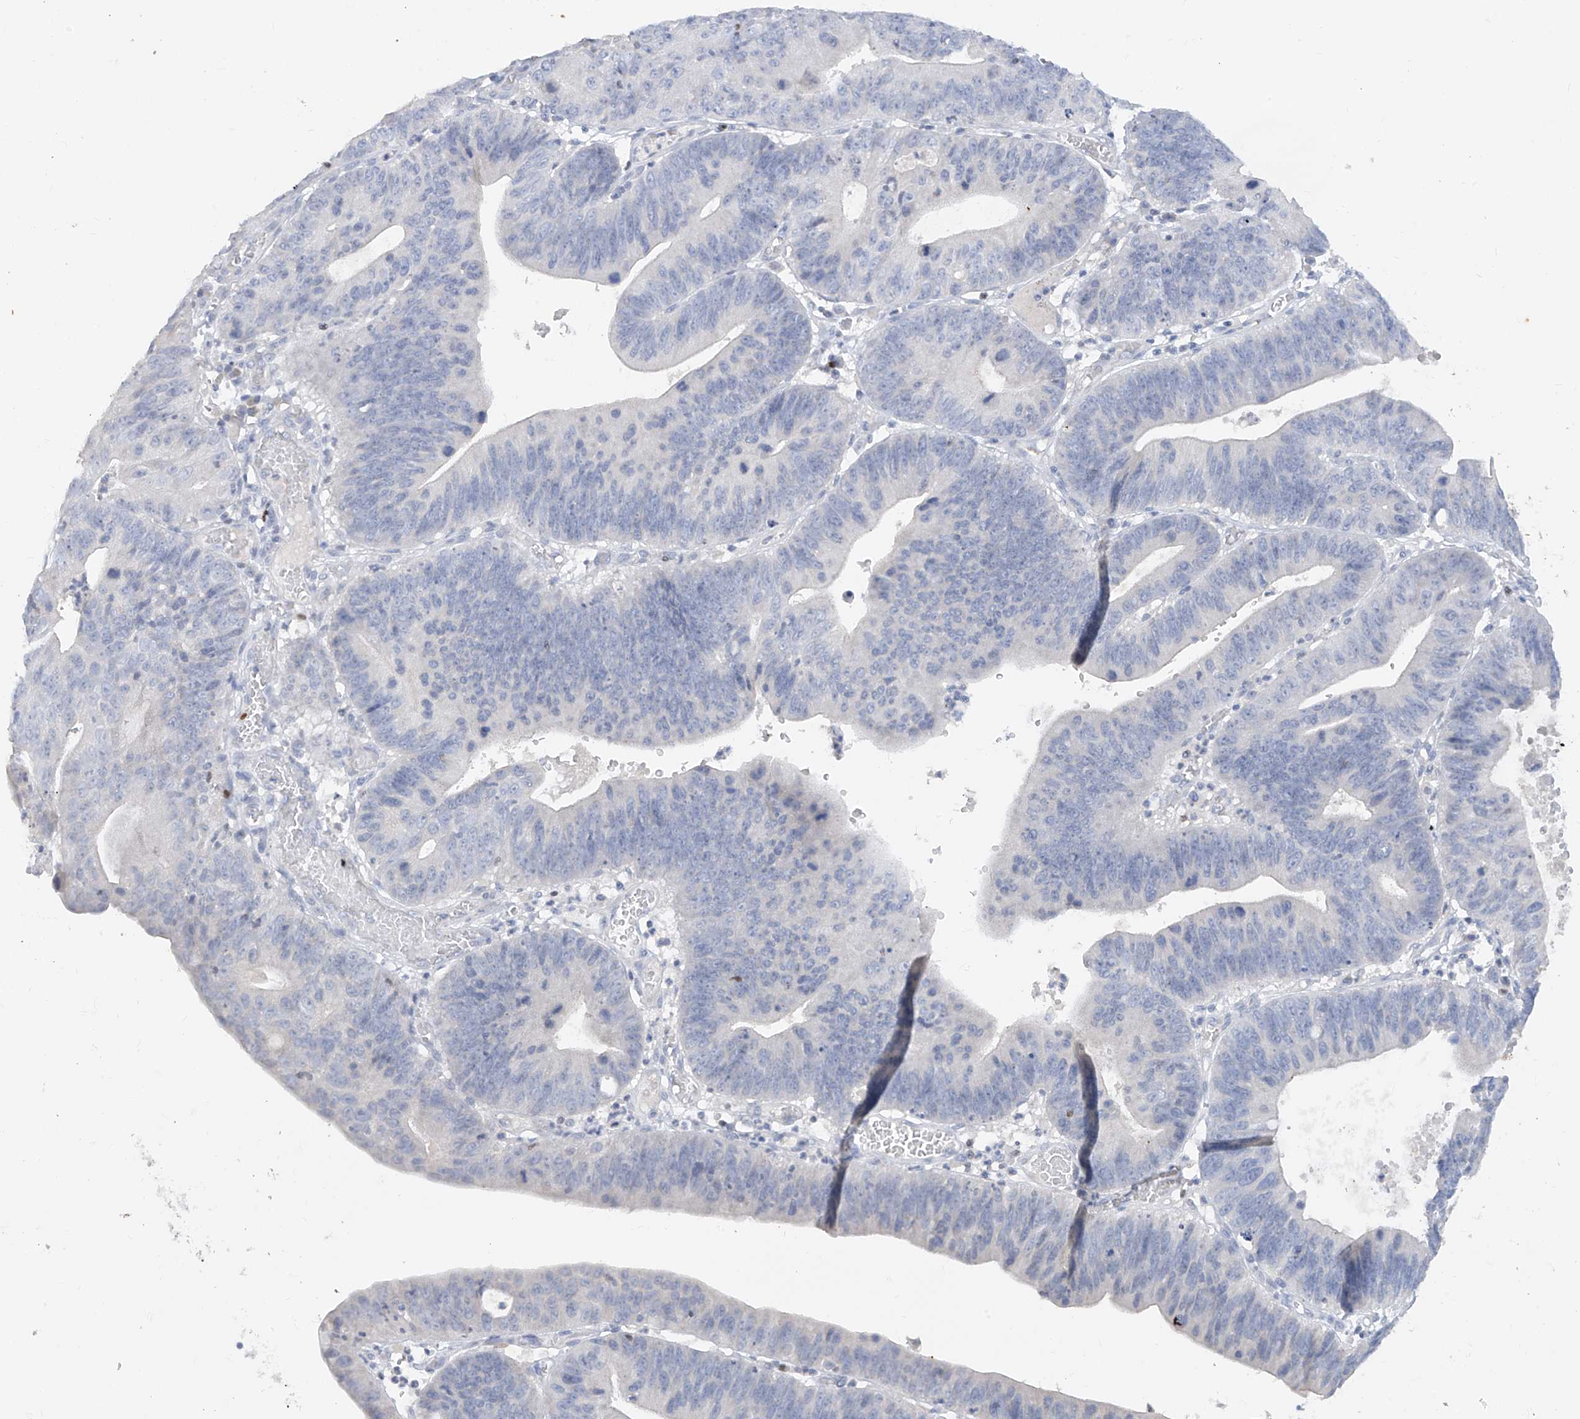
{"staining": {"intensity": "negative", "quantity": "none", "location": "none"}, "tissue": "stomach cancer", "cell_type": "Tumor cells", "image_type": "cancer", "snomed": [{"axis": "morphology", "description": "Adenocarcinoma, NOS"}, {"axis": "topography", "description": "Stomach"}], "caption": "High magnification brightfield microscopy of adenocarcinoma (stomach) stained with DAB (brown) and counterstained with hematoxylin (blue): tumor cells show no significant expression.", "gene": "TBX21", "patient": {"sex": "male", "age": 59}}